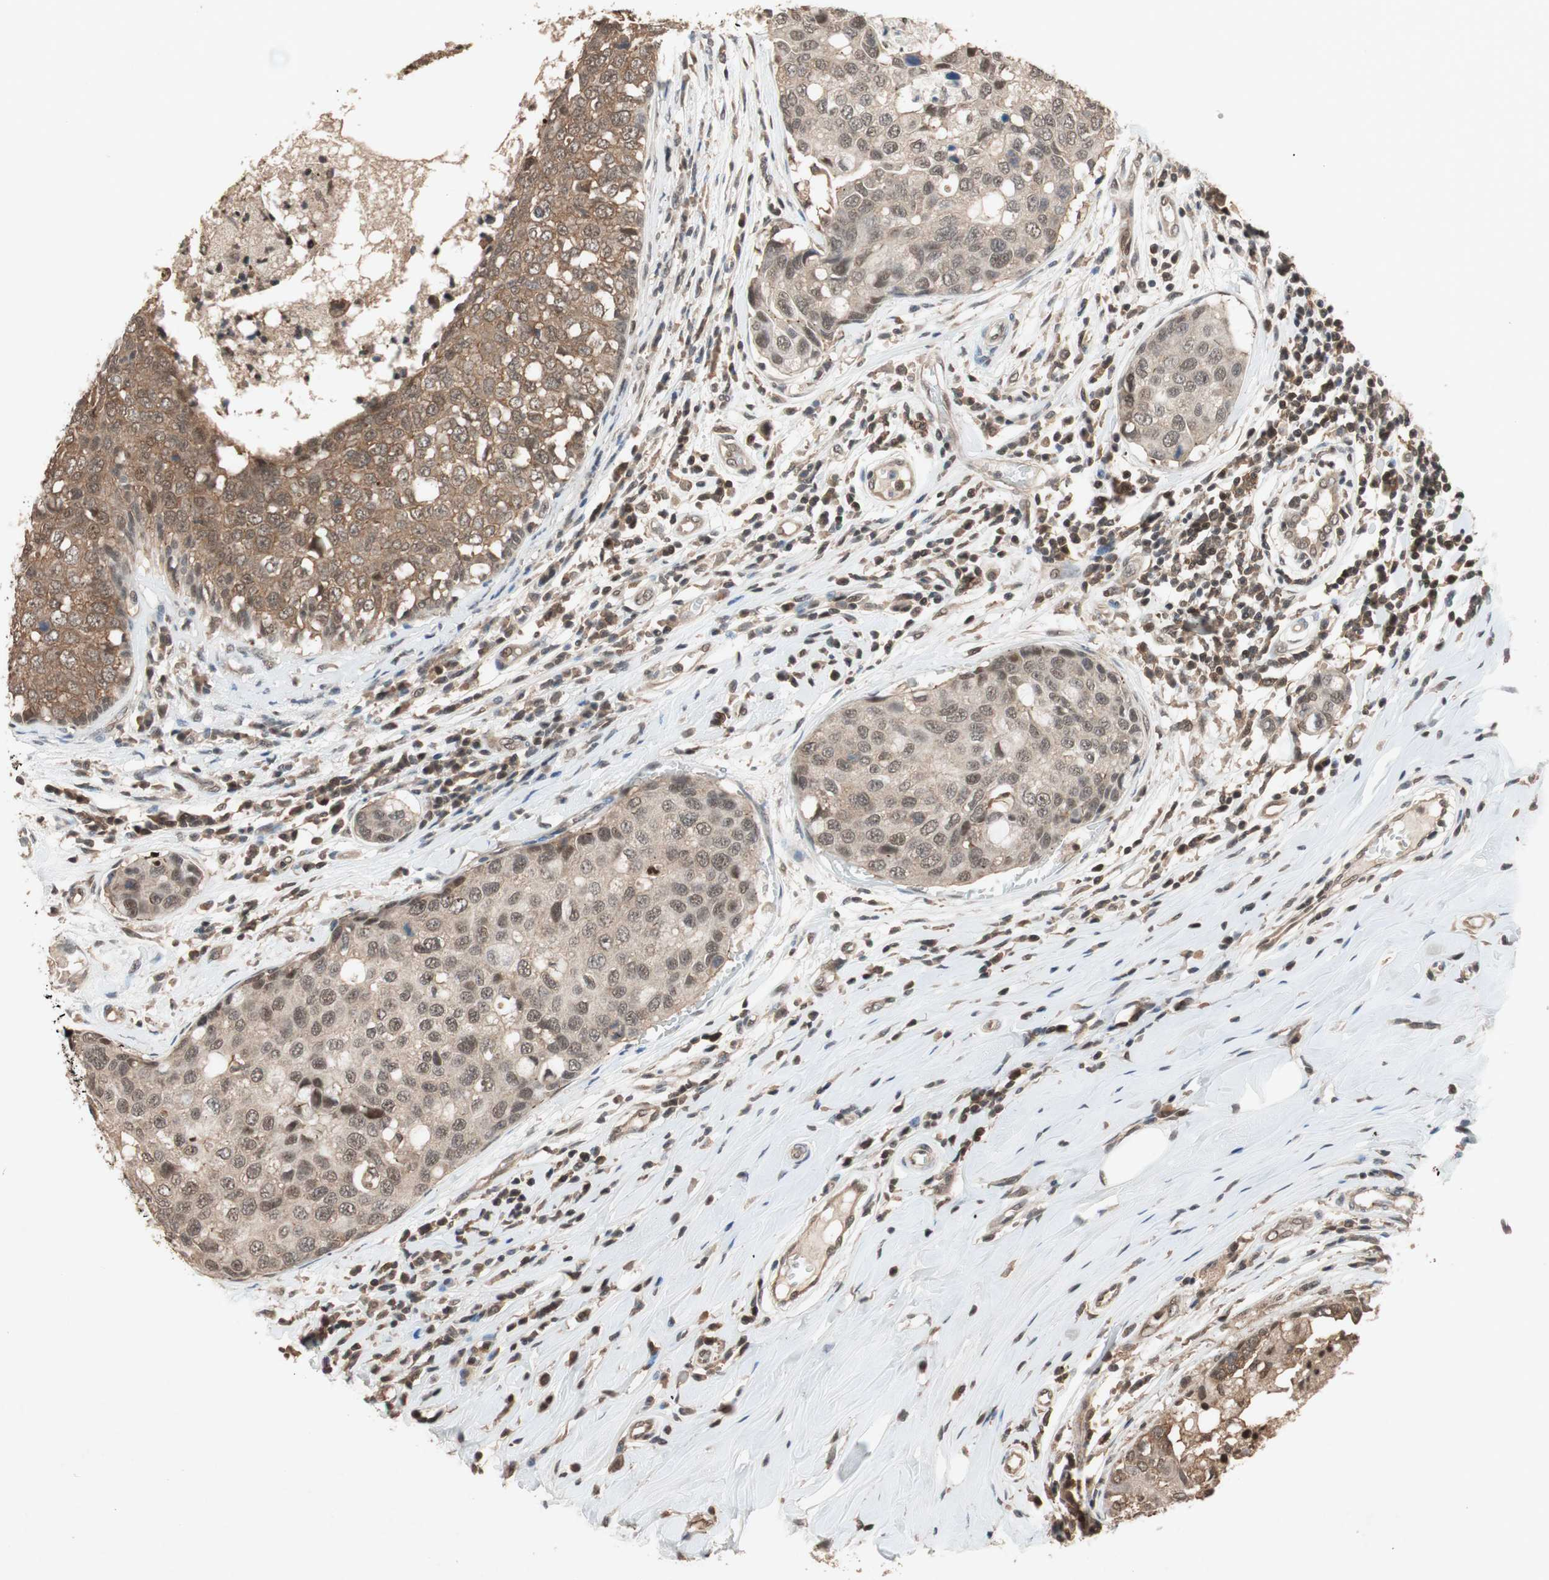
{"staining": {"intensity": "moderate", "quantity": ">75%", "location": "cytoplasmic/membranous,nuclear"}, "tissue": "breast cancer", "cell_type": "Tumor cells", "image_type": "cancer", "snomed": [{"axis": "morphology", "description": "Duct carcinoma"}, {"axis": "topography", "description": "Breast"}], "caption": "Immunohistochemistry (DAB (3,3'-diaminobenzidine)) staining of human intraductal carcinoma (breast) shows moderate cytoplasmic/membranous and nuclear protein positivity in about >75% of tumor cells.", "gene": "GART", "patient": {"sex": "female", "age": 27}}